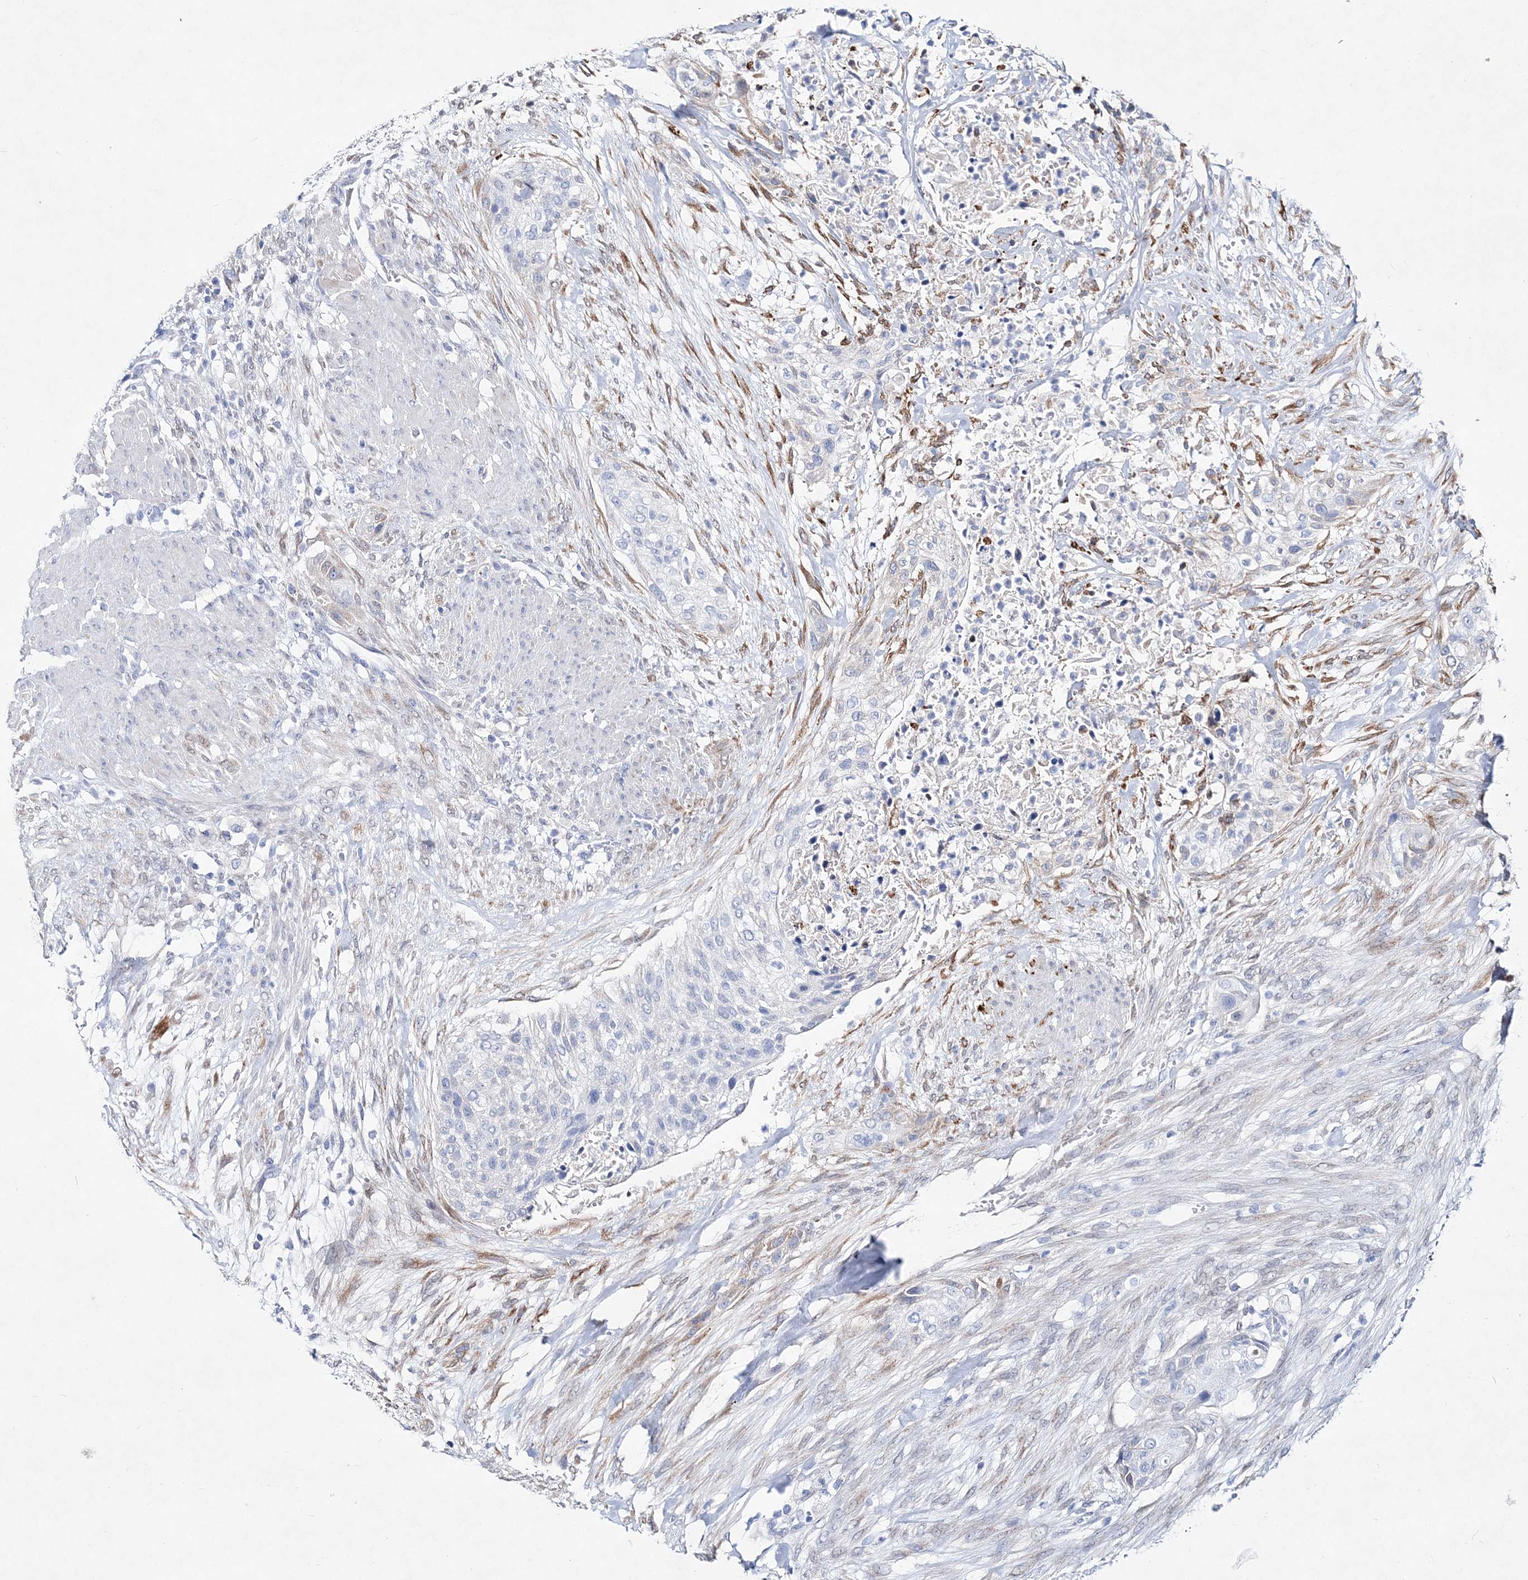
{"staining": {"intensity": "negative", "quantity": "none", "location": "none"}, "tissue": "urothelial cancer", "cell_type": "Tumor cells", "image_type": "cancer", "snomed": [{"axis": "morphology", "description": "Urothelial carcinoma, High grade"}, {"axis": "topography", "description": "Urinary bladder"}], "caption": "Tumor cells are negative for protein expression in human urothelial carcinoma (high-grade).", "gene": "SPINK7", "patient": {"sex": "male", "age": 35}}